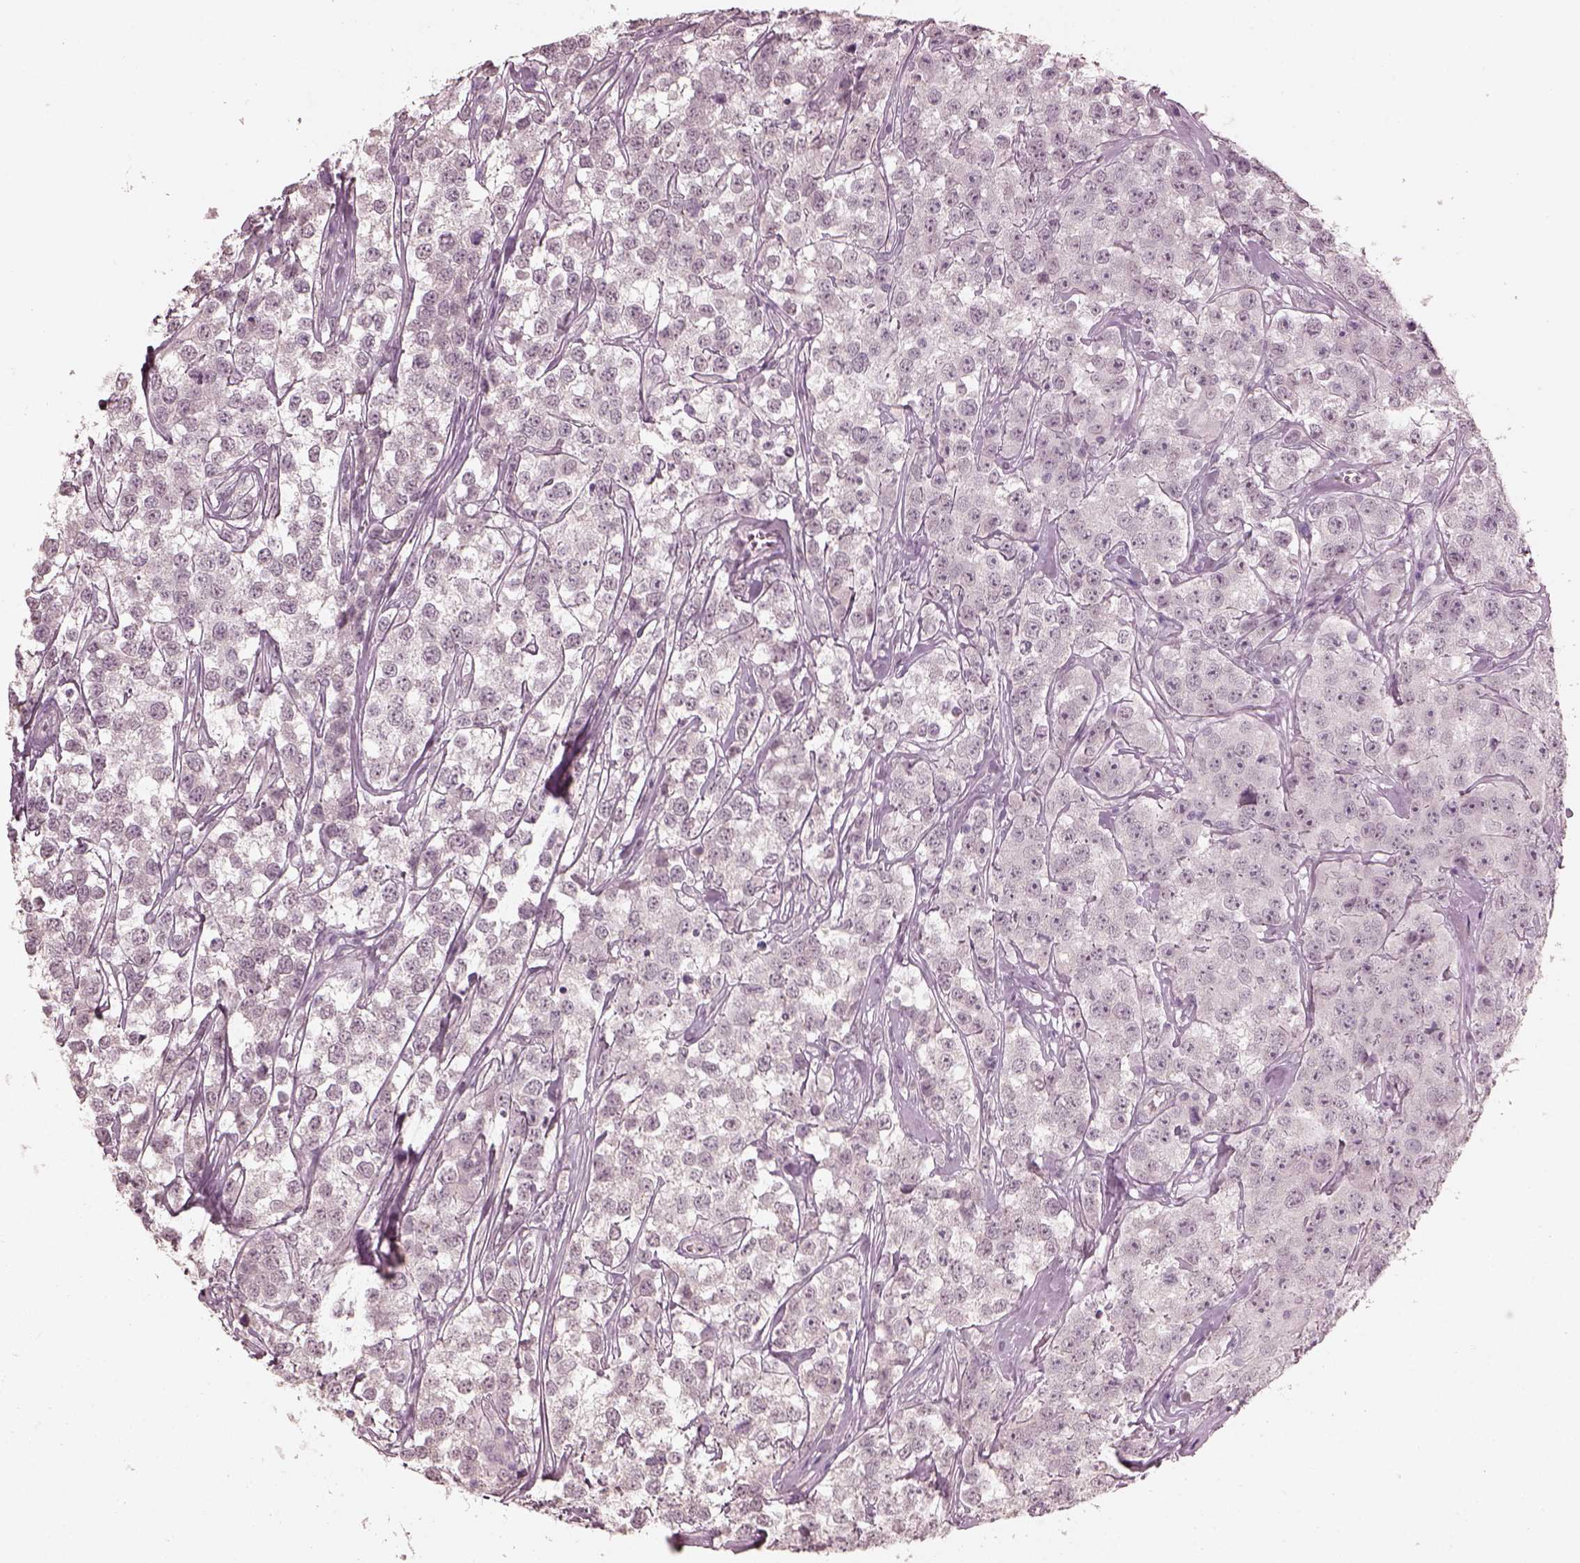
{"staining": {"intensity": "negative", "quantity": "none", "location": "none"}, "tissue": "testis cancer", "cell_type": "Tumor cells", "image_type": "cancer", "snomed": [{"axis": "morphology", "description": "Seminoma, NOS"}, {"axis": "topography", "description": "Testis"}], "caption": "Micrograph shows no significant protein expression in tumor cells of testis cancer (seminoma).", "gene": "OPTC", "patient": {"sex": "male", "age": 59}}